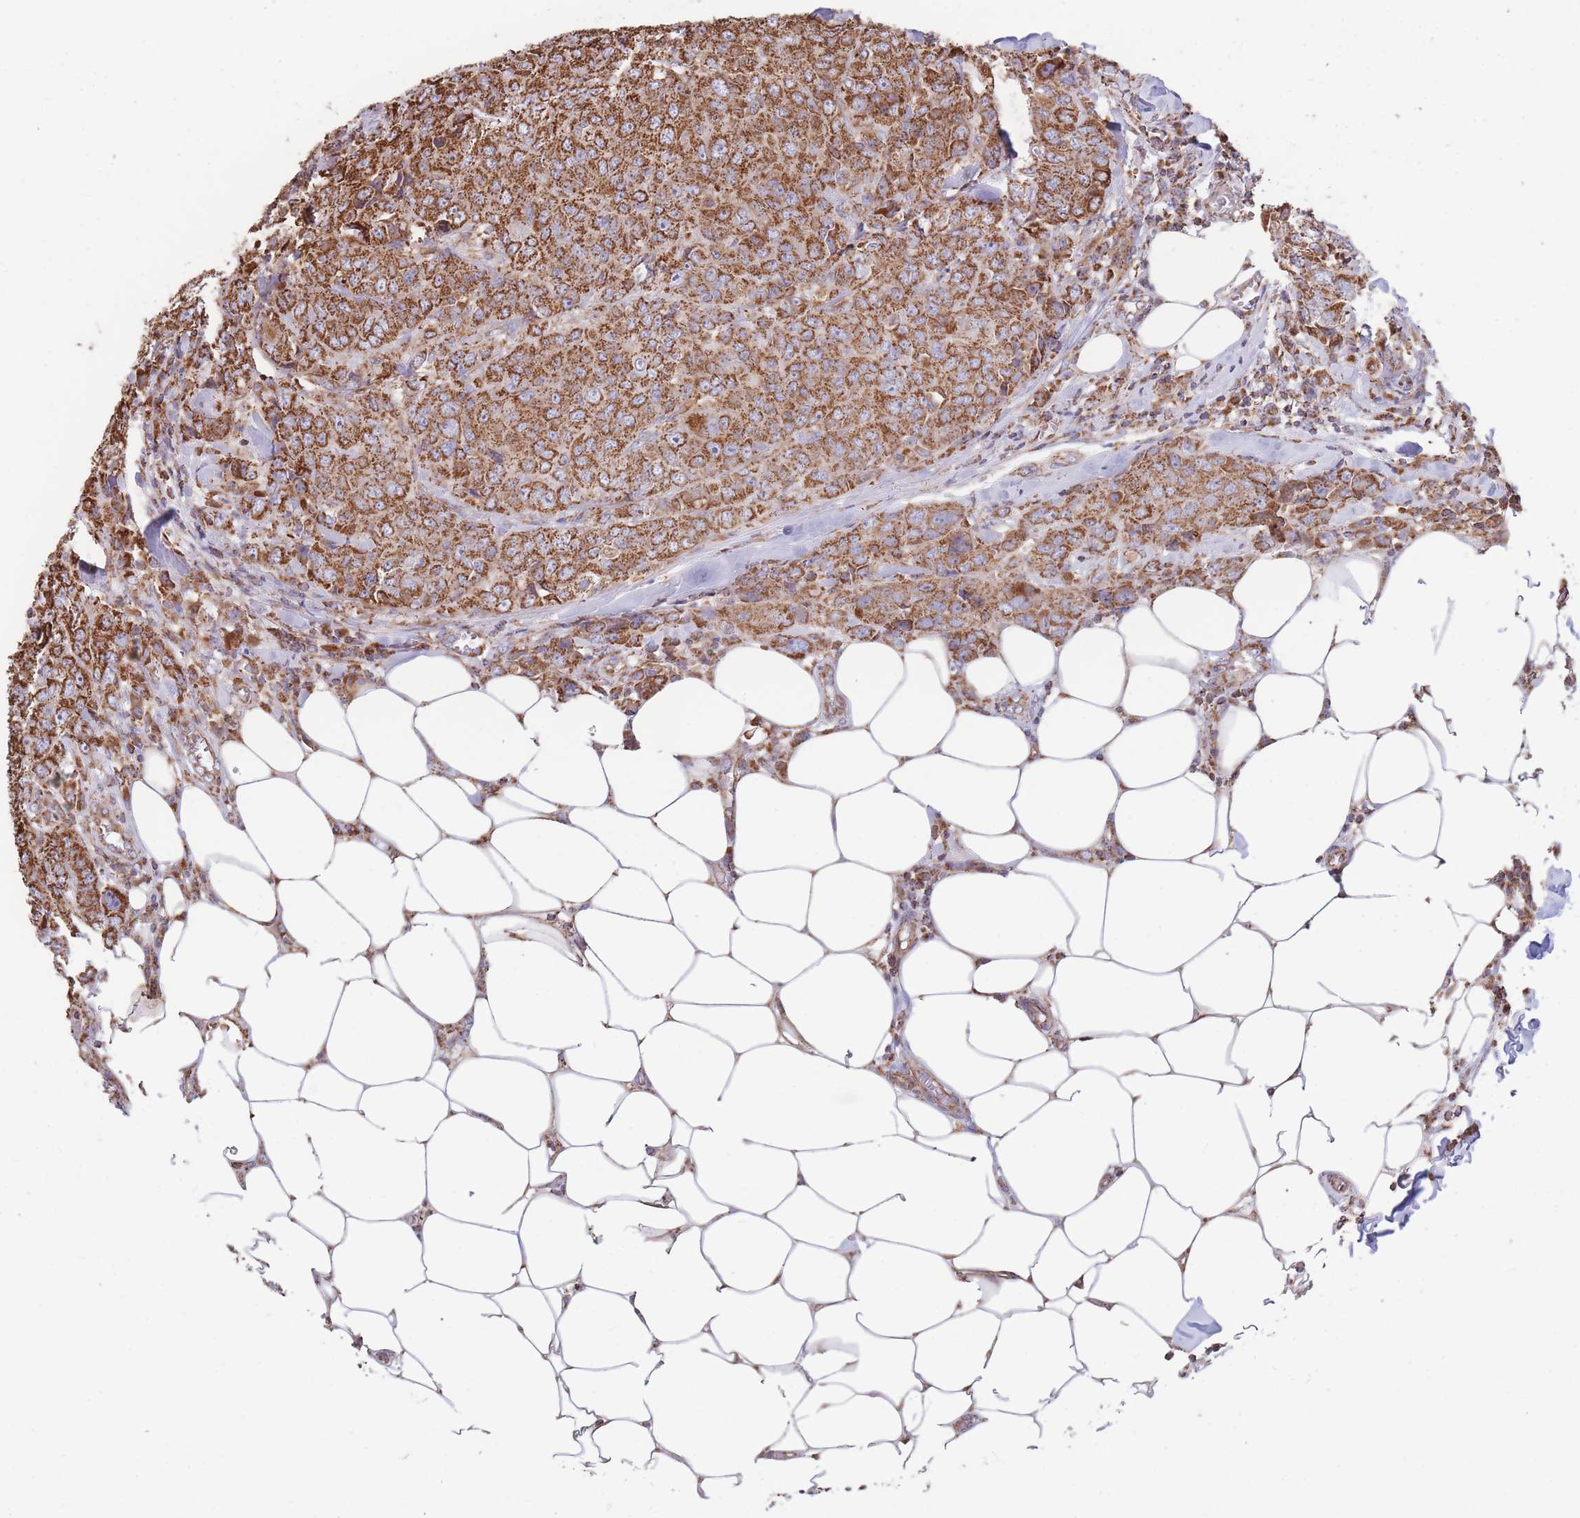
{"staining": {"intensity": "strong", "quantity": ">75%", "location": "cytoplasmic/membranous"}, "tissue": "breast cancer", "cell_type": "Tumor cells", "image_type": "cancer", "snomed": [{"axis": "morphology", "description": "Duct carcinoma"}, {"axis": "topography", "description": "Breast"}], "caption": "Breast invasive ductal carcinoma stained with a protein marker shows strong staining in tumor cells.", "gene": "FKBP8", "patient": {"sex": "female", "age": 43}}